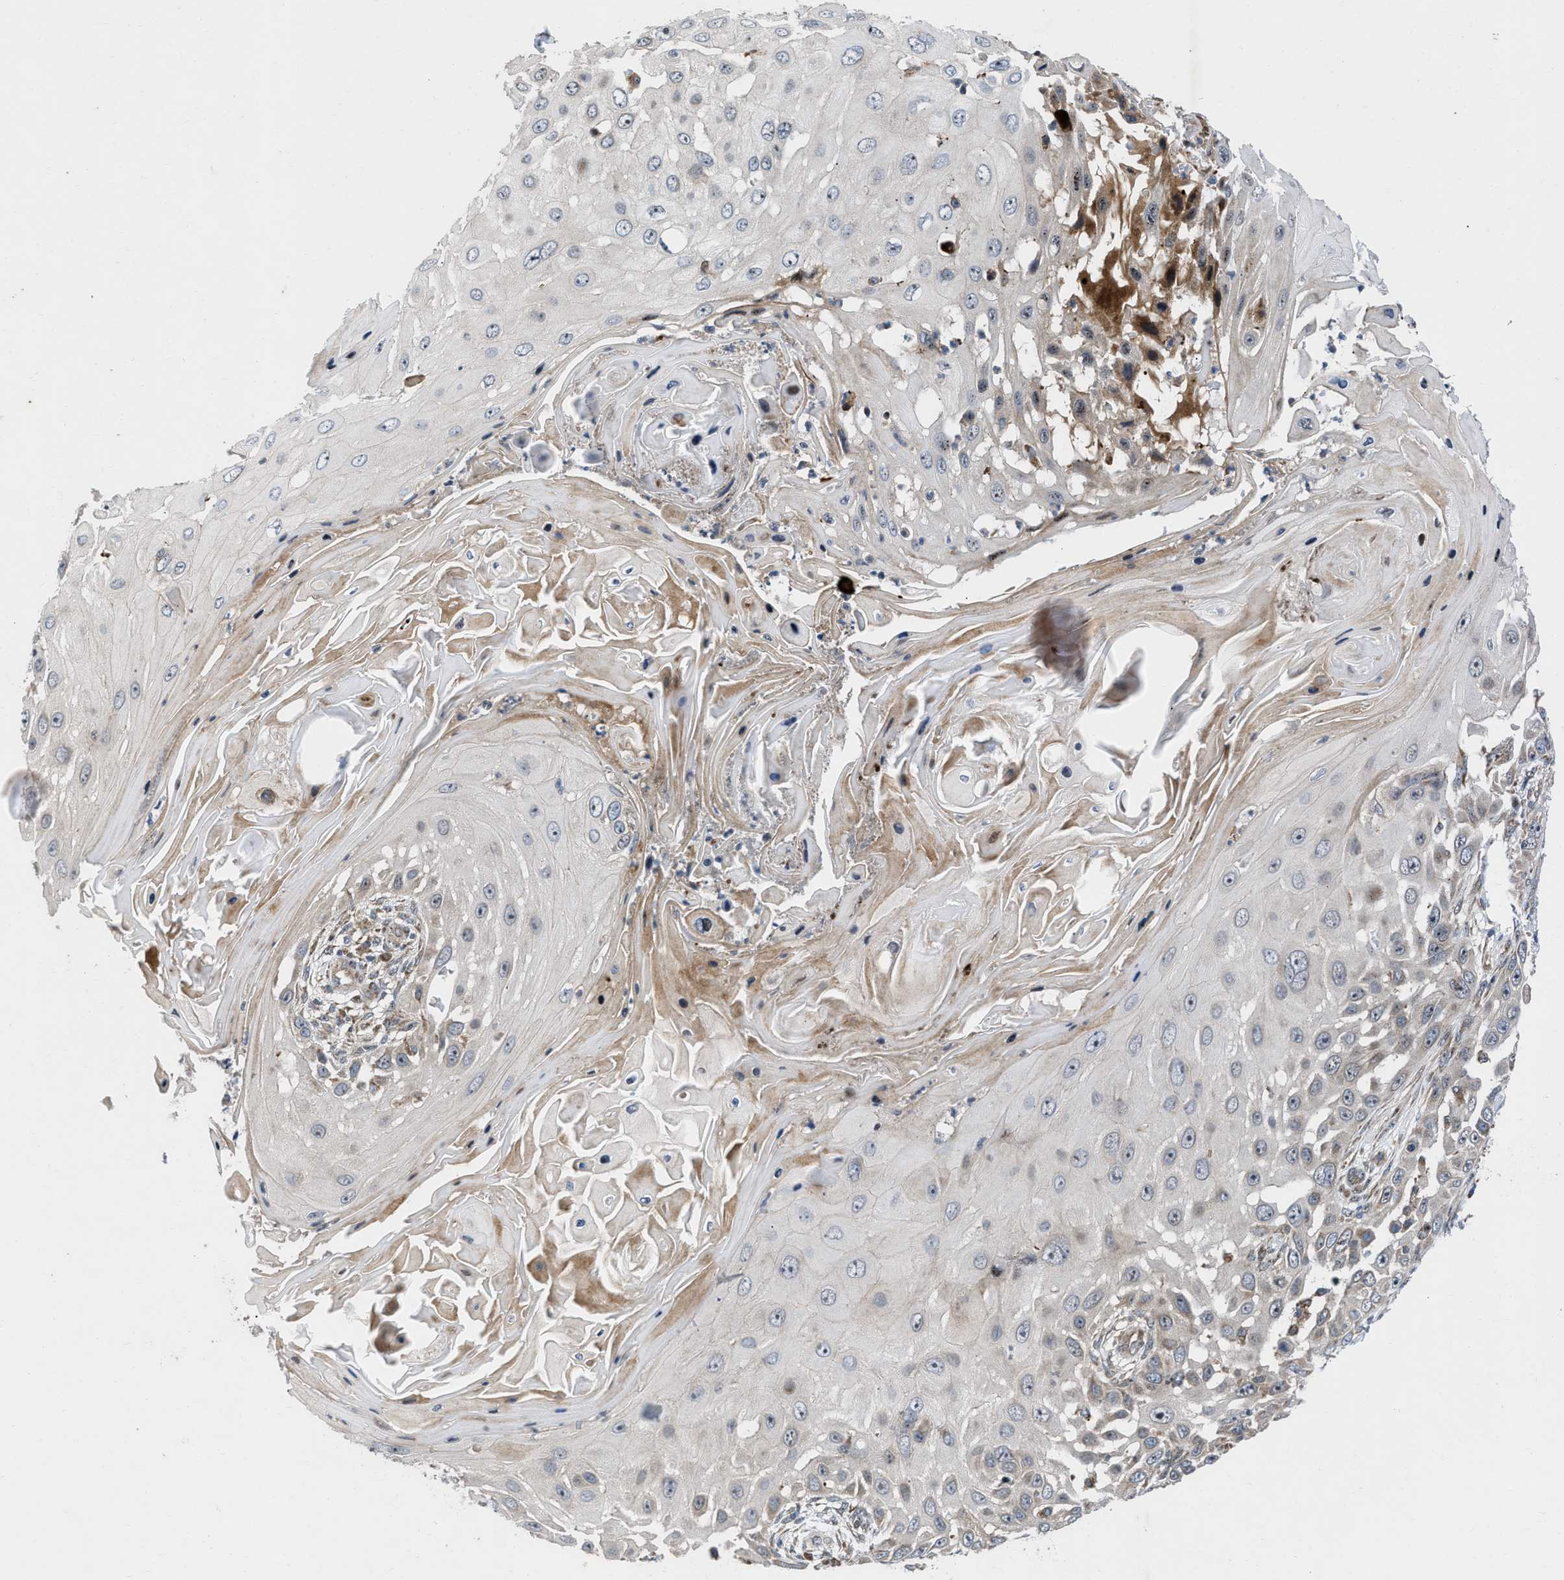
{"staining": {"intensity": "weak", "quantity": "25%-75%", "location": "cytoplasmic/membranous"}, "tissue": "skin cancer", "cell_type": "Tumor cells", "image_type": "cancer", "snomed": [{"axis": "morphology", "description": "Squamous cell carcinoma, NOS"}, {"axis": "topography", "description": "Skin"}], "caption": "IHC photomicrograph of skin cancer (squamous cell carcinoma) stained for a protein (brown), which displays low levels of weak cytoplasmic/membranous expression in approximately 25%-75% of tumor cells.", "gene": "AP3M2", "patient": {"sex": "female", "age": 44}}